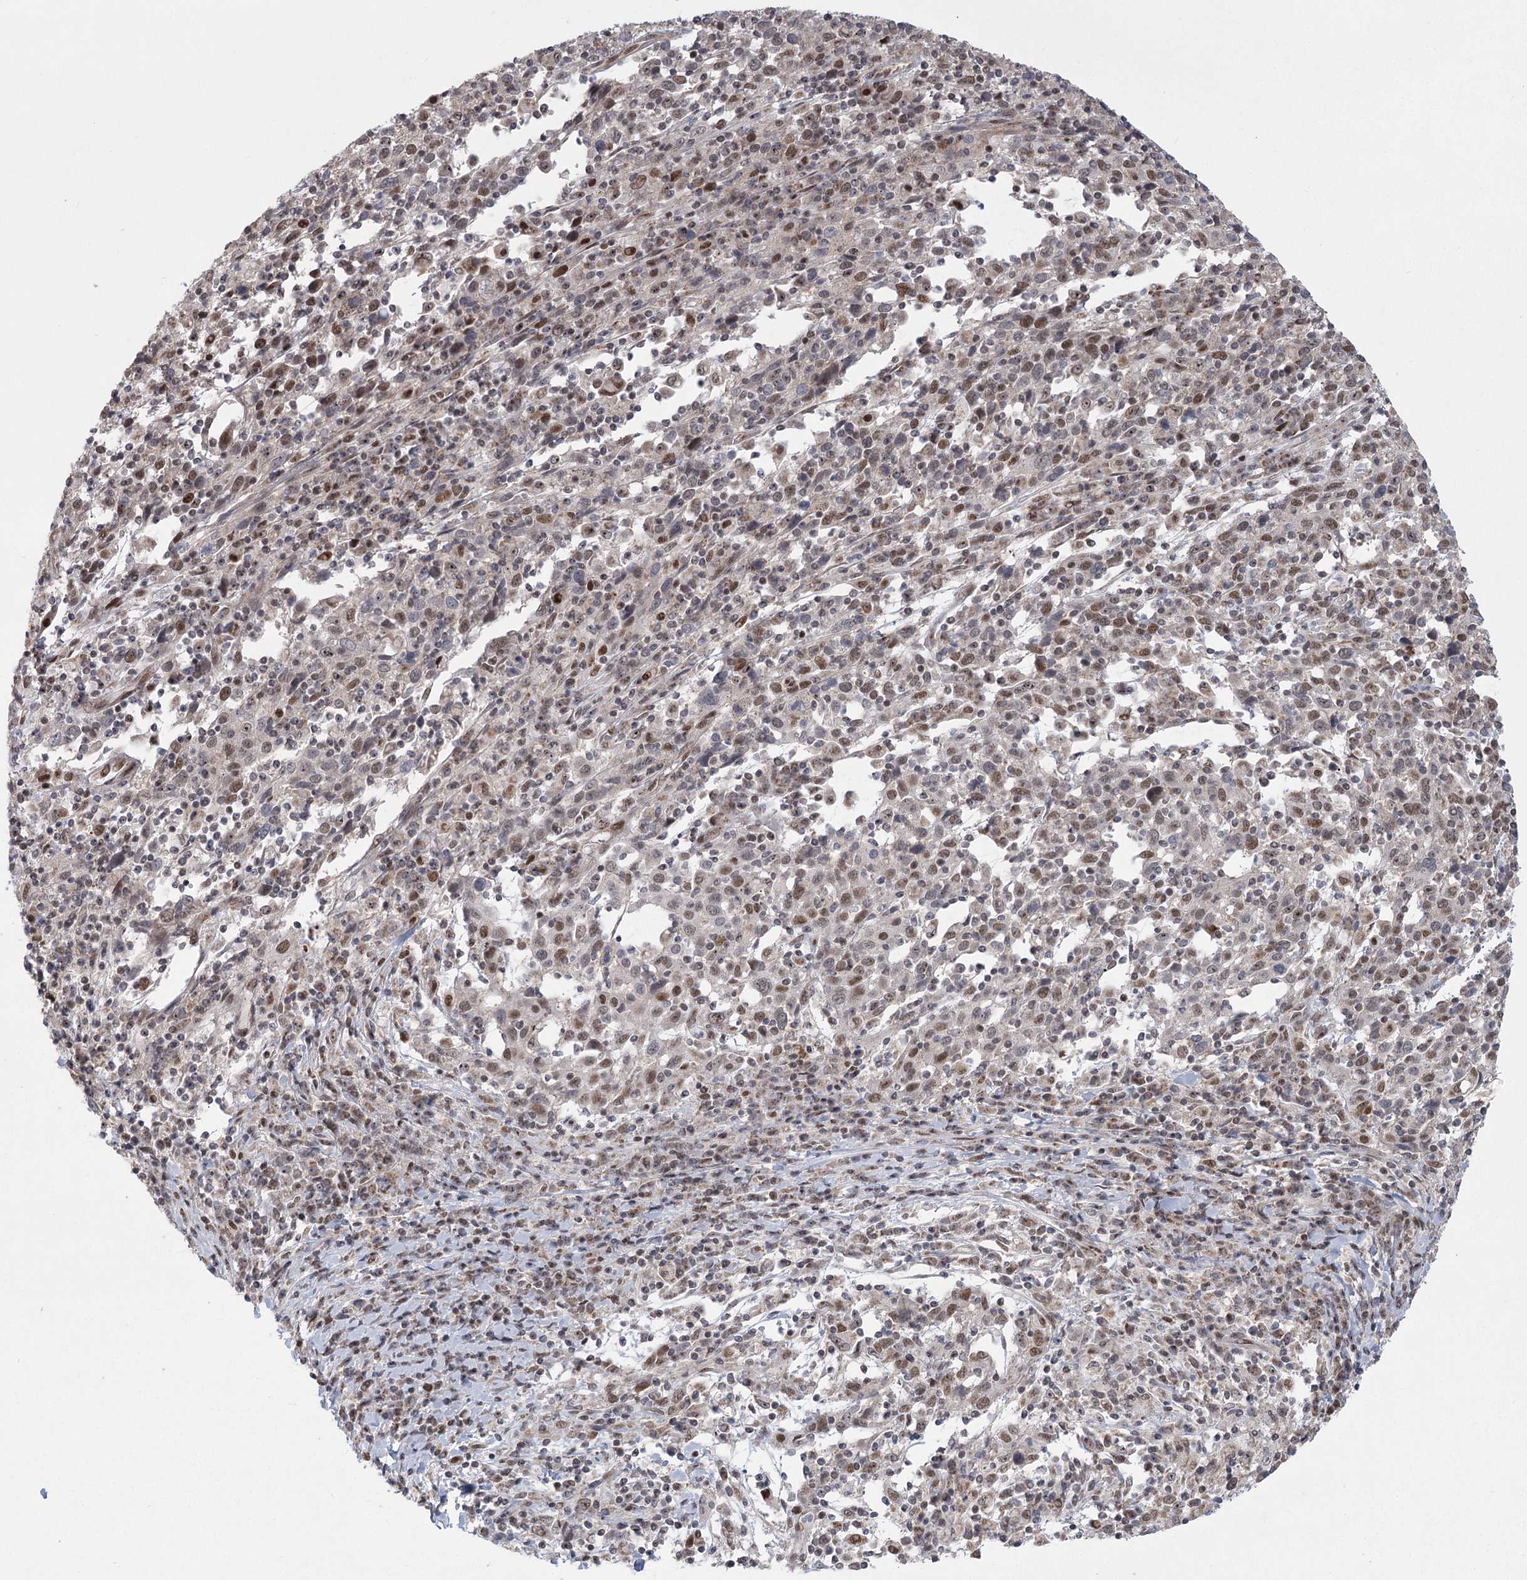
{"staining": {"intensity": "moderate", "quantity": "25%-75%", "location": "nuclear"}, "tissue": "cervical cancer", "cell_type": "Tumor cells", "image_type": "cancer", "snomed": [{"axis": "morphology", "description": "Squamous cell carcinoma, NOS"}, {"axis": "topography", "description": "Cervix"}], "caption": "There is medium levels of moderate nuclear positivity in tumor cells of cervical squamous cell carcinoma, as demonstrated by immunohistochemical staining (brown color).", "gene": "CIB4", "patient": {"sex": "female", "age": 46}}